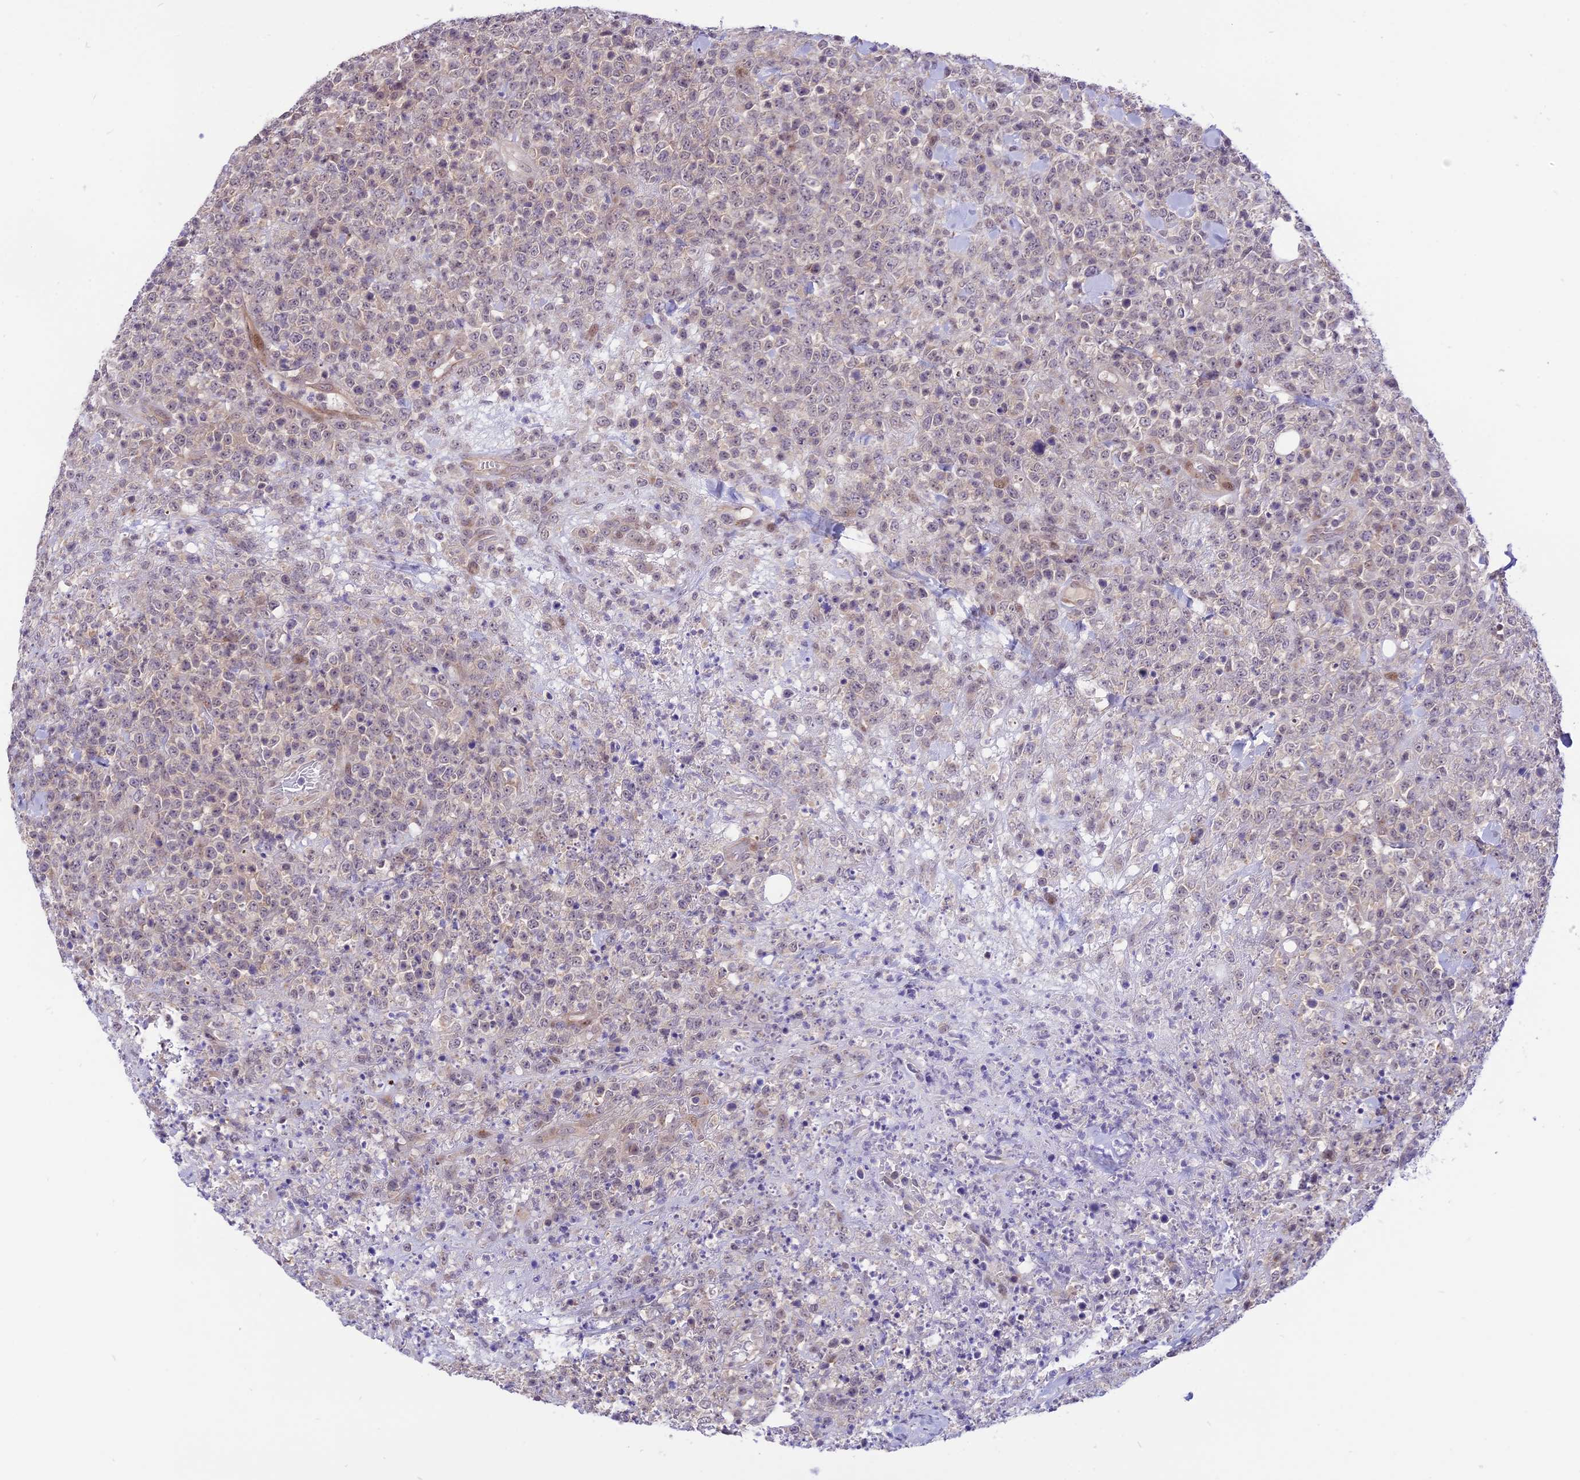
{"staining": {"intensity": "negative", "quantity": "none", "location": "none"}, "tissue": "lymphoma", "cell_type": "Tumor cells", "image_type": "cancer", "snomed": [{"axis": "morphology", "description": "Malignant lymphoma, non-Hodgkin's type, High grade"}, {"axis": "topography", "description": "Colon"}], "caption": "The histopathology image demonstrates no significant expression in tumor cells of high-grade malignant lymphoma, non-Hodgkin's type.", "gene": "ZNF837", "patient": {"sex": "female", "age": 53}}